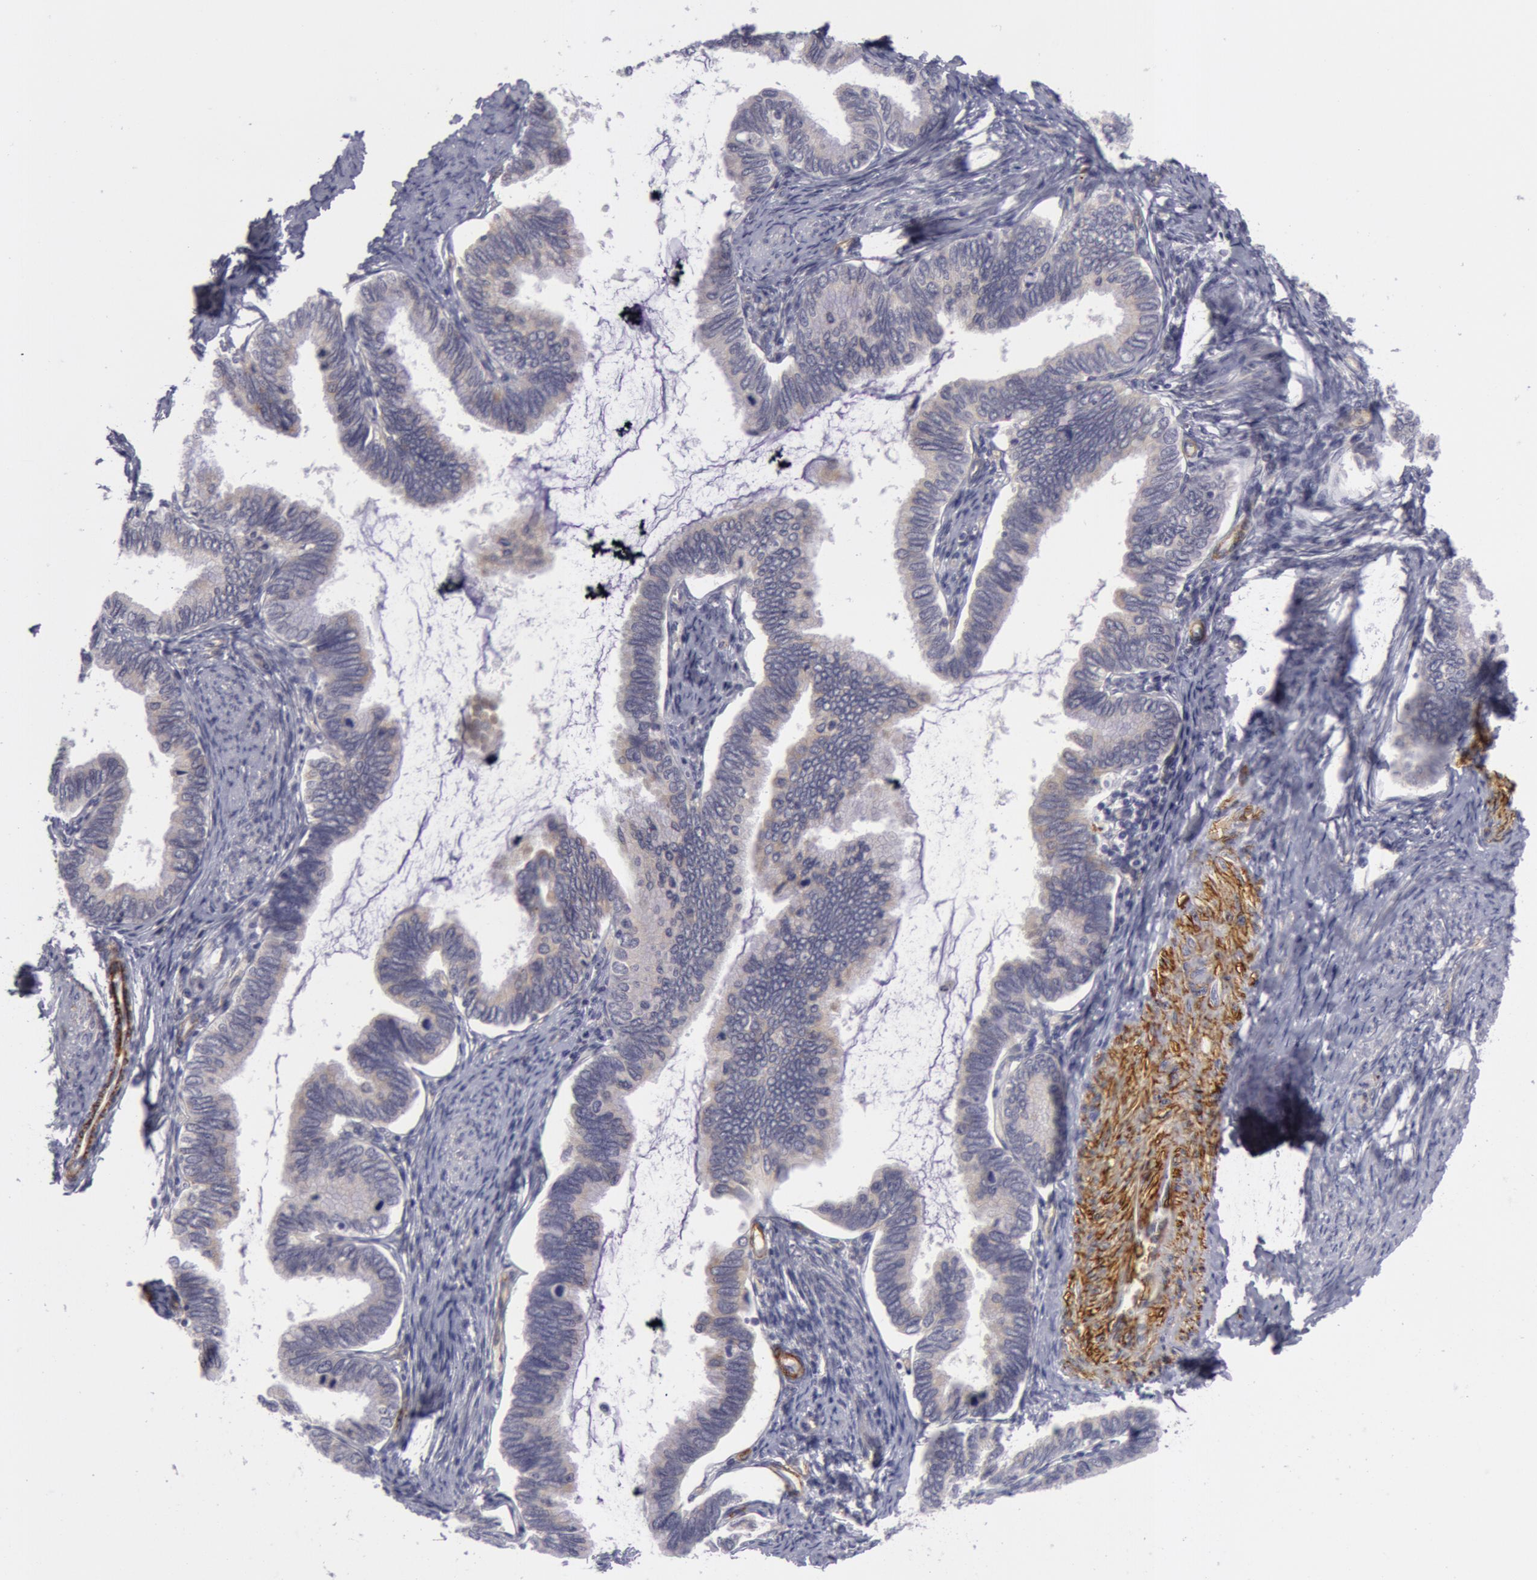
{"staining": {"intensity": "negative", "quantity": "none", "location": "none"}, "tissue": "cervical cancer", "cell_type": "Tumor cells", "image_type": "cancer", "snomed": [{"axis": "morphology", "description": "Adenocarcinoma, NOS"}, {"axis": "topography", "description": "Cervix"}], "caption": "High power microscopy micrograph of an immunohistochemistry photomicrograph of cervical cancer (adenocarcinoma), revealing no significant staining in tumor cells.", "gene": "IL23A", "patient": {"sex": "female", "age": 49}}